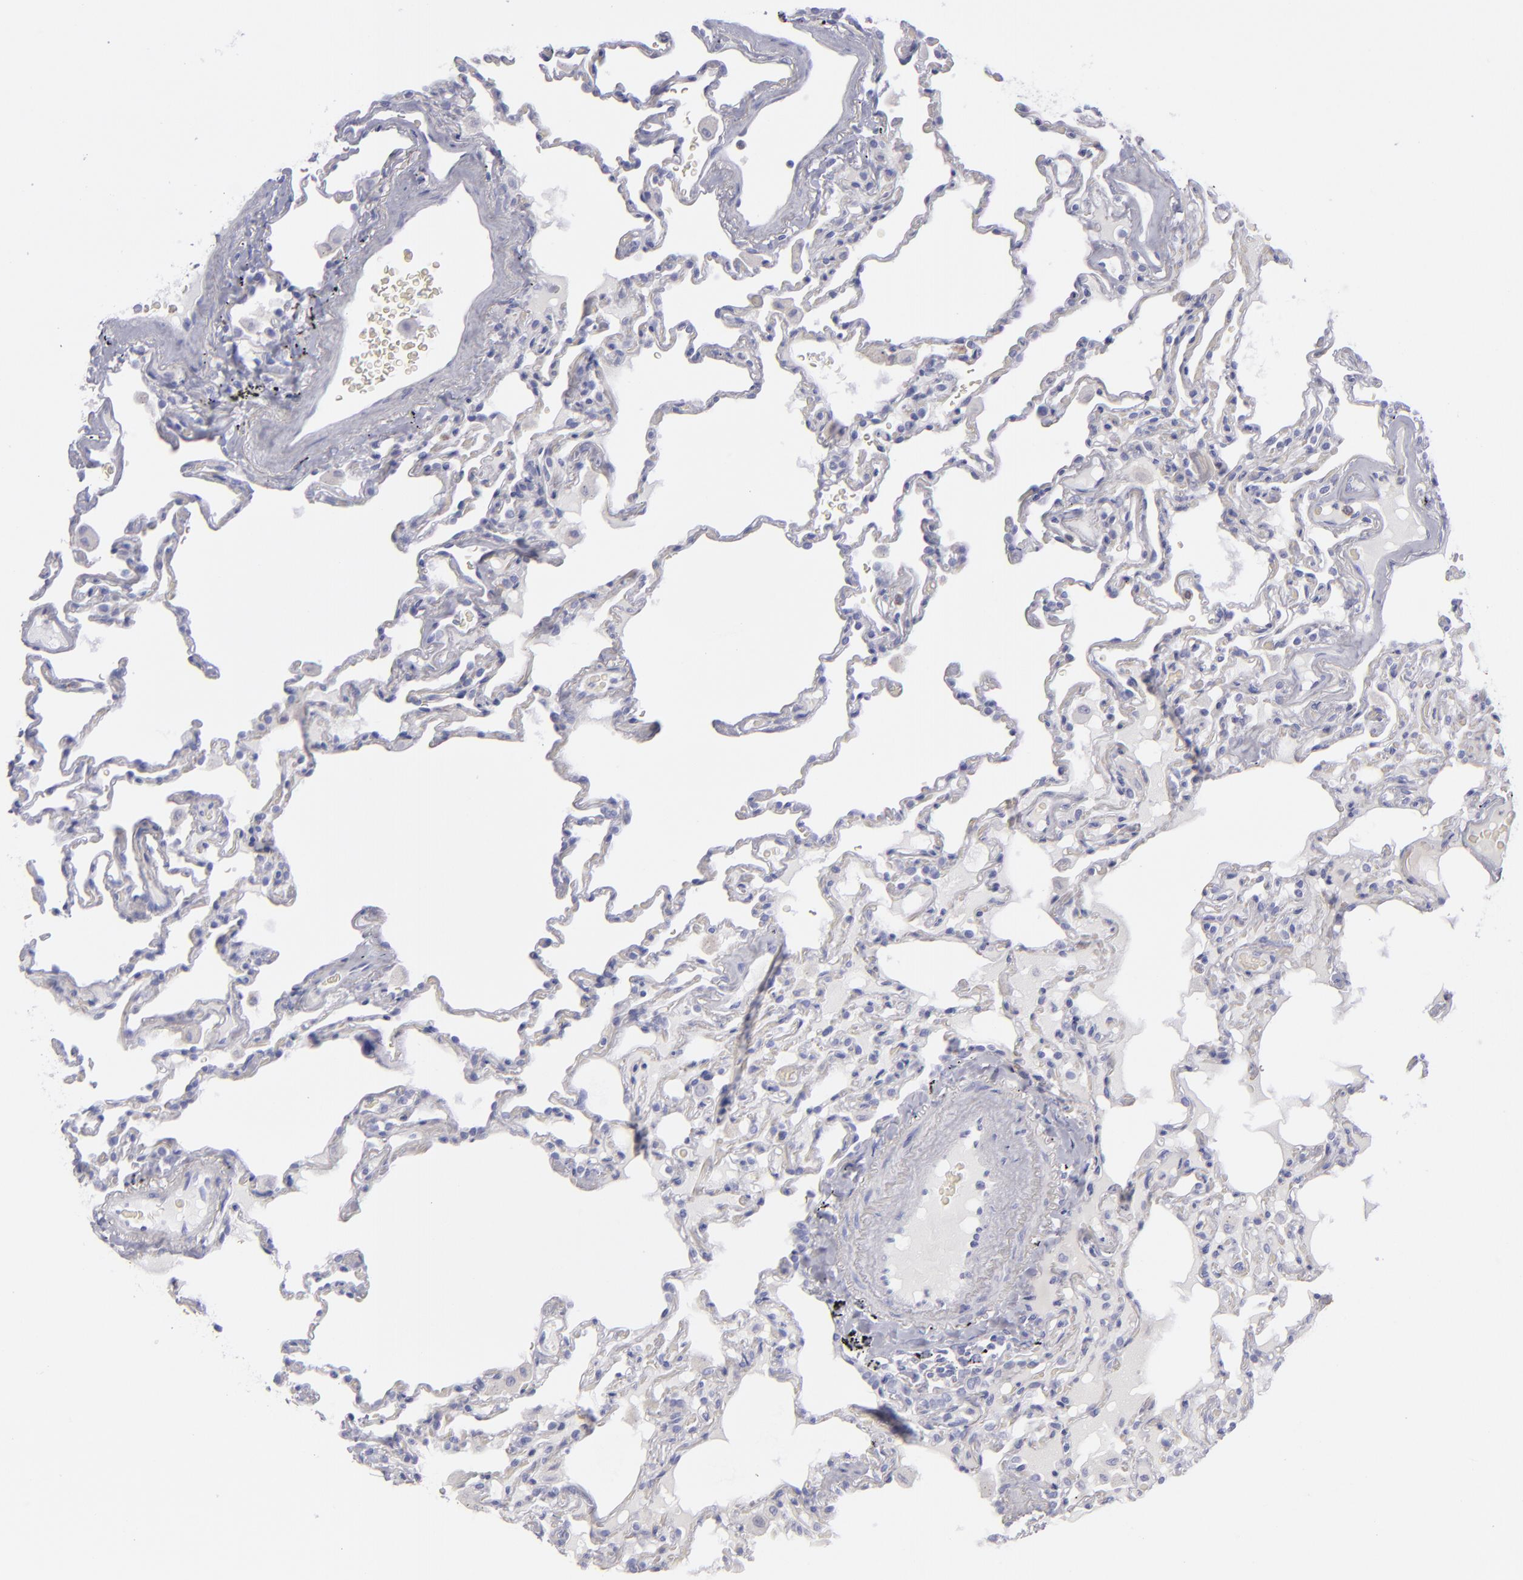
{"staining": {"intensity": "negative", "quantity": "none", "location": "none"}, "tissue": "lung", "cell_type": "Alveolar cells", "image_type": "normal", "snomed": [{"axis": "morphology", "description": "Normal tissue, NOS"}, {"axis": "topography", "description": "Lung"}], "caption": "Immunohistochemistry (IHC) histopathology image of unremarkable lung: human lung stained with DAB (3,3'-diaminobenzidine) demonstrates no significant protein staining in alveolar cells.", "gene": "ANPEP", "patient": {"sex": "male", "age": 59}}